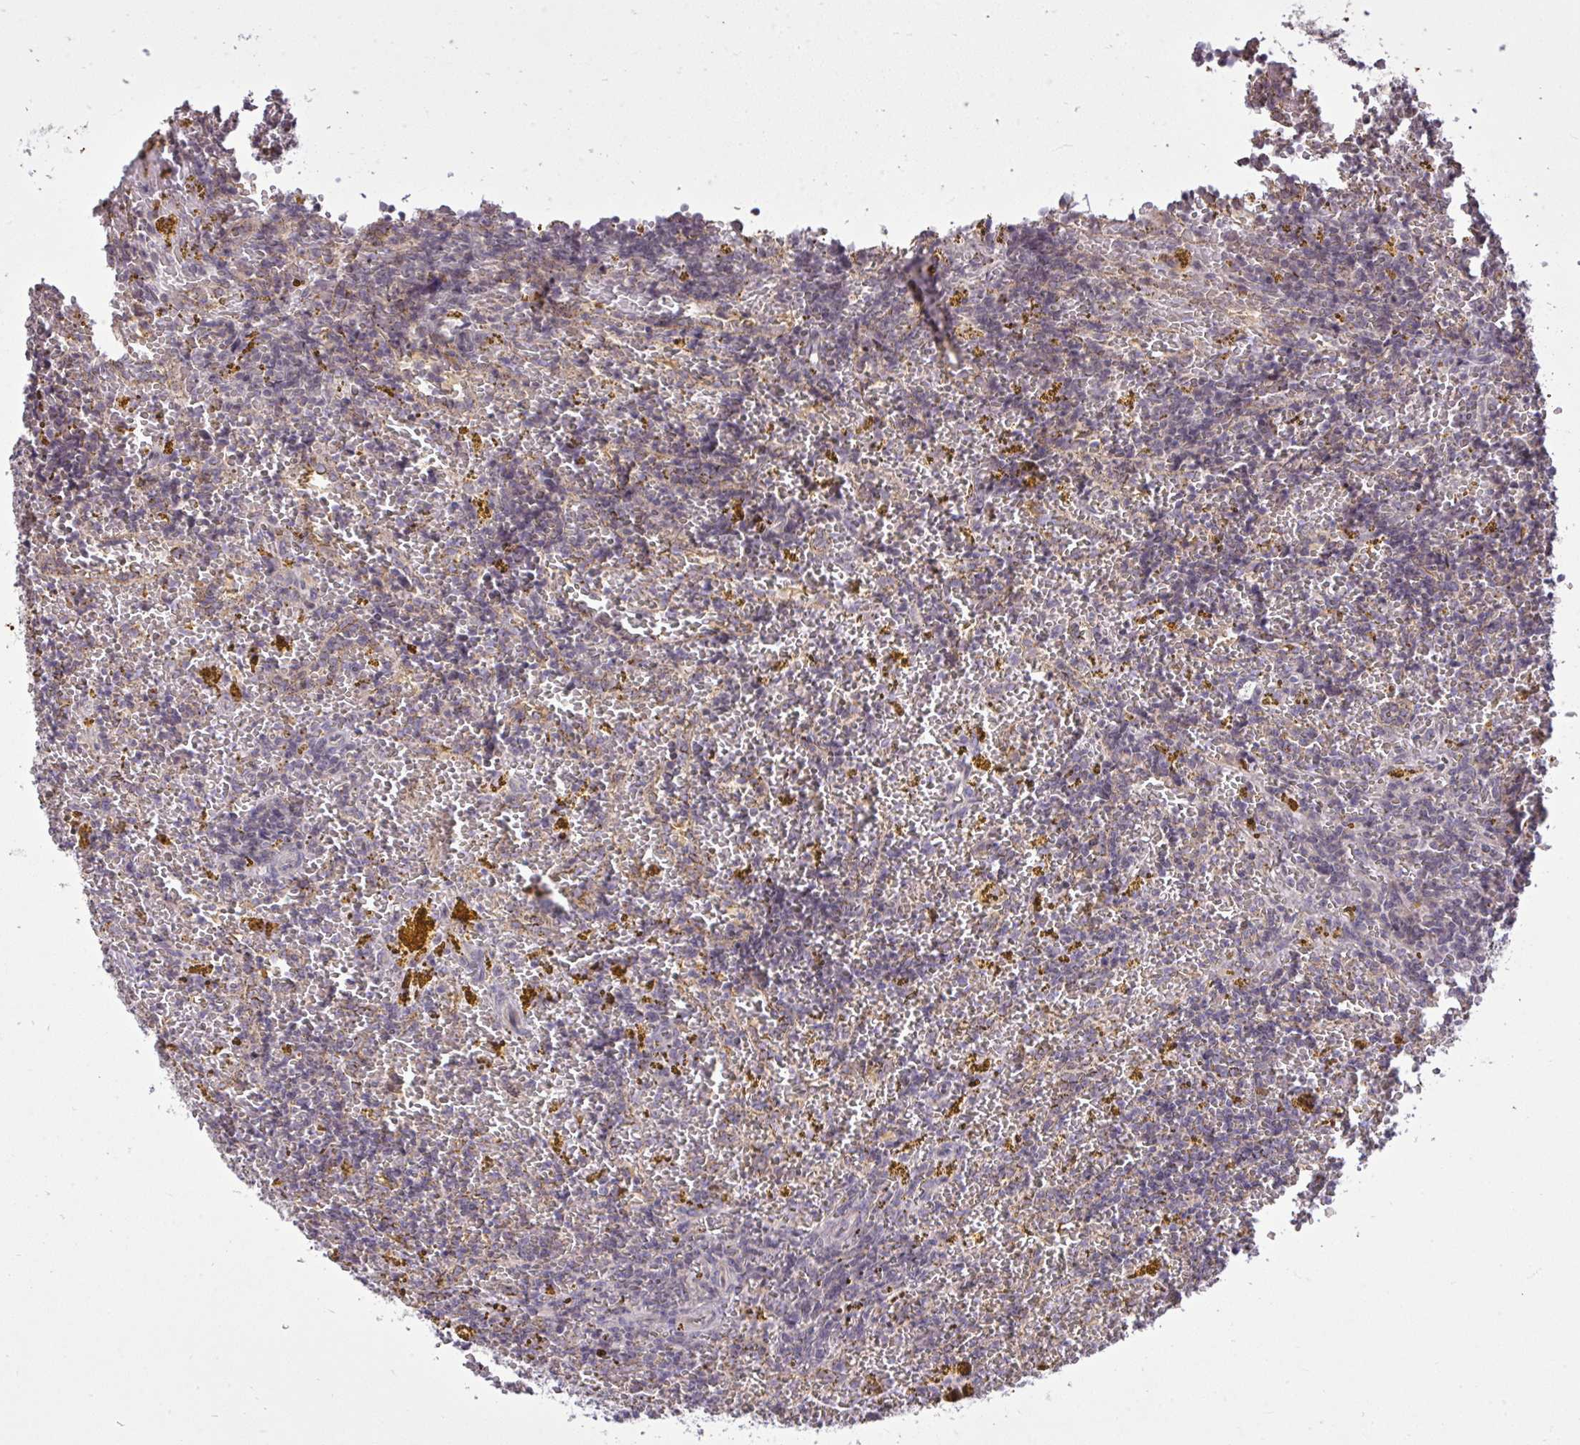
{"staining": {"intensity": "negative", "quantity": "none", "location": "none"}, "tissue": "lymphoma", "cell_type": "Tumor cells", "image_type": "cancer", "snomed": [{"axis": "morphology", "description": "Malignant lymphoma, non-Hodgkin's type, Low grade"}, {"axis": "topography", "description": "Spleen"}, {"axis": "topography", "description": "Lymph node"}], "caption": "Lymphoma was stained to show a protein in brown. There is no significant staining in tumor cells.", "gene": "CYP20A1", "patient": {"sex": "female", "age": 66}}